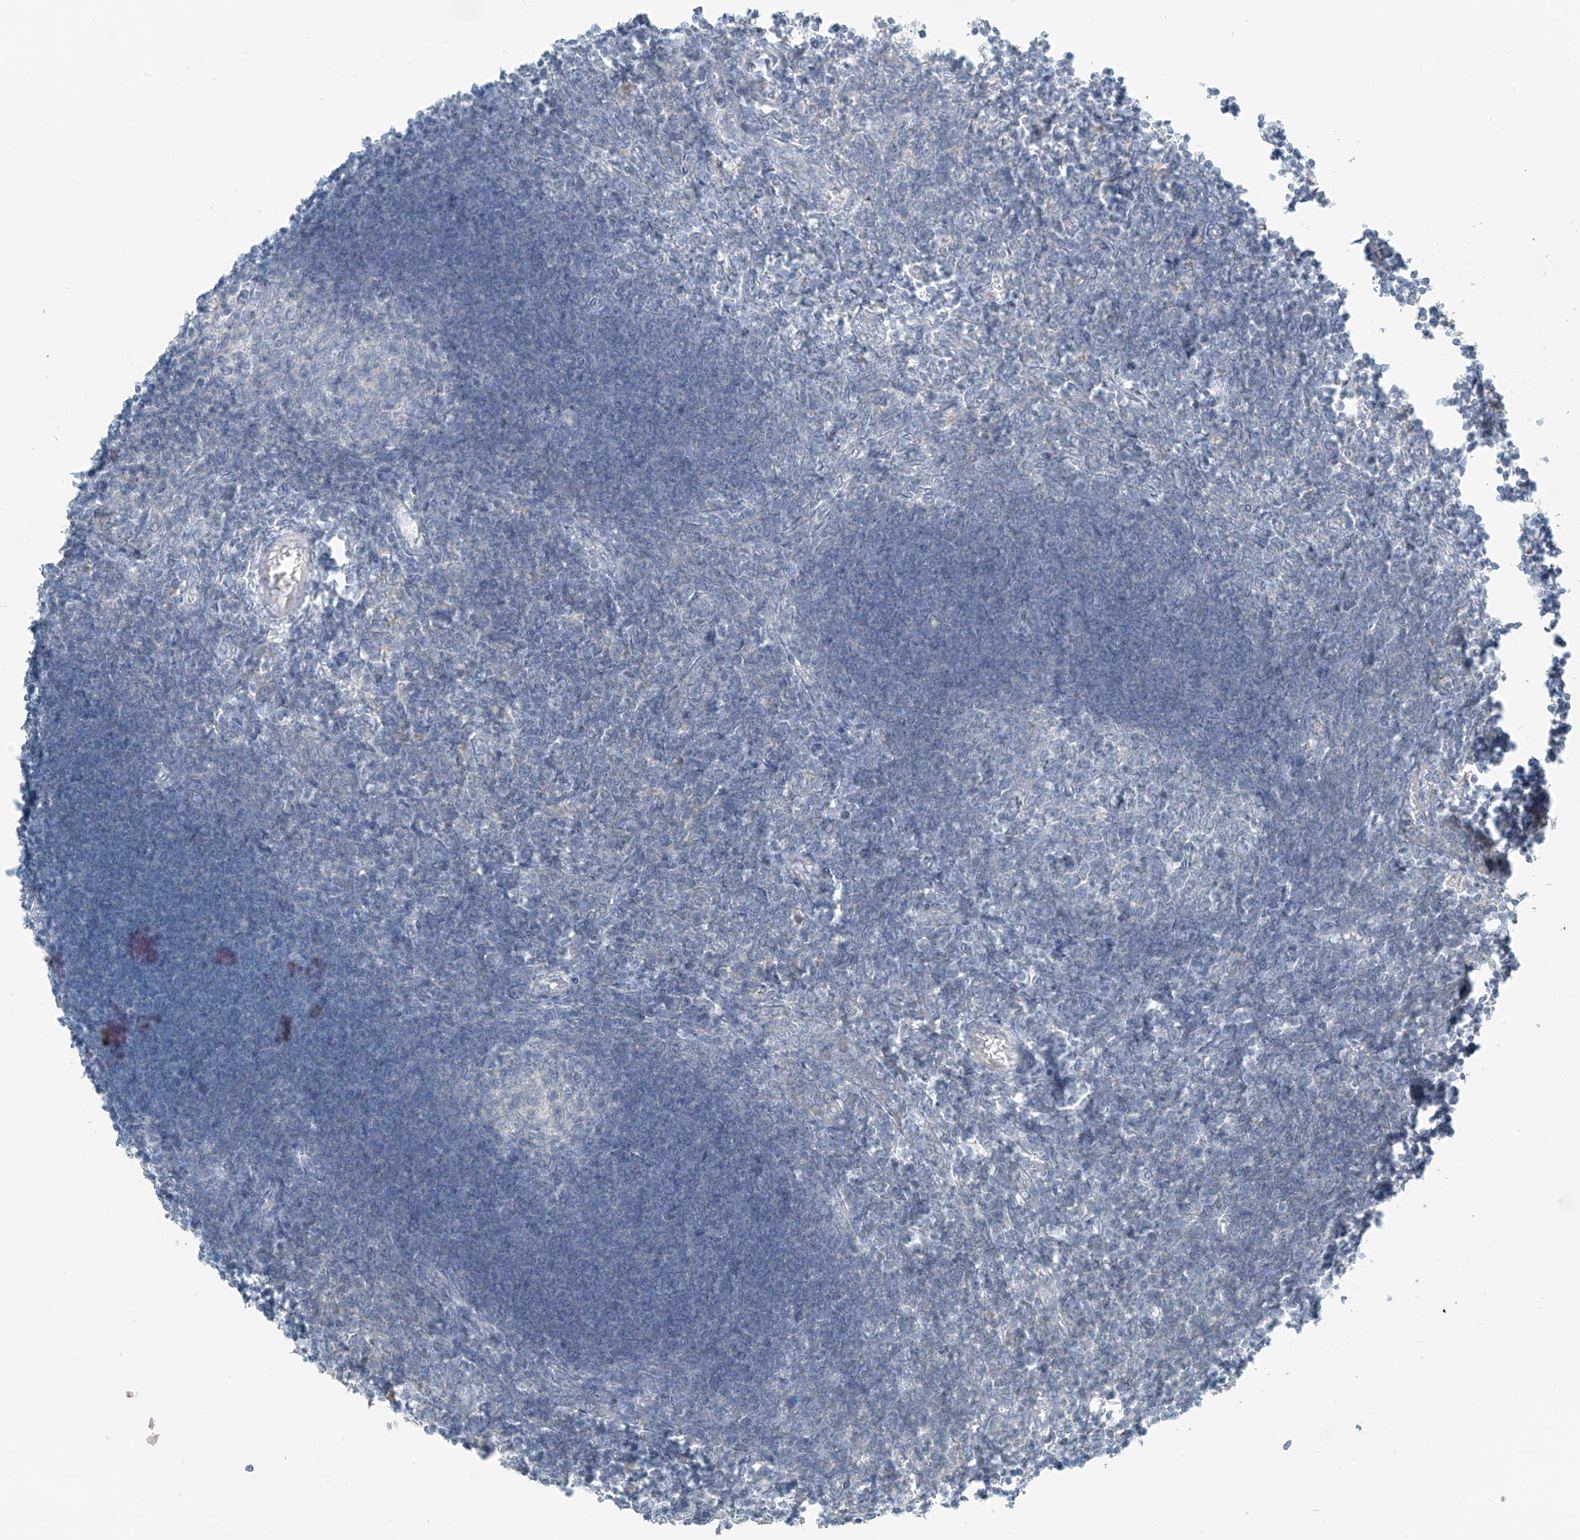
{"staining": {"intensity": "negative", "quantity": "none", "location": "none"}, "tissue": "lymph node", "cell_type": "Germinal center cells", "image_type": "normal", "snomed": [{"axis": "morphology", "description": "Normal tissue, NOS"}, {"axis": "morphology", "description": "Malignant melanoma, Metastatic site"}, {"axis": "topography", "description": "Lymph node"}], "caption": "IHC of benign lymph node shows no positivity in germinal center cells.", "gene": "OSBPL7", "patient": {"sex": "male", "age": 41}}